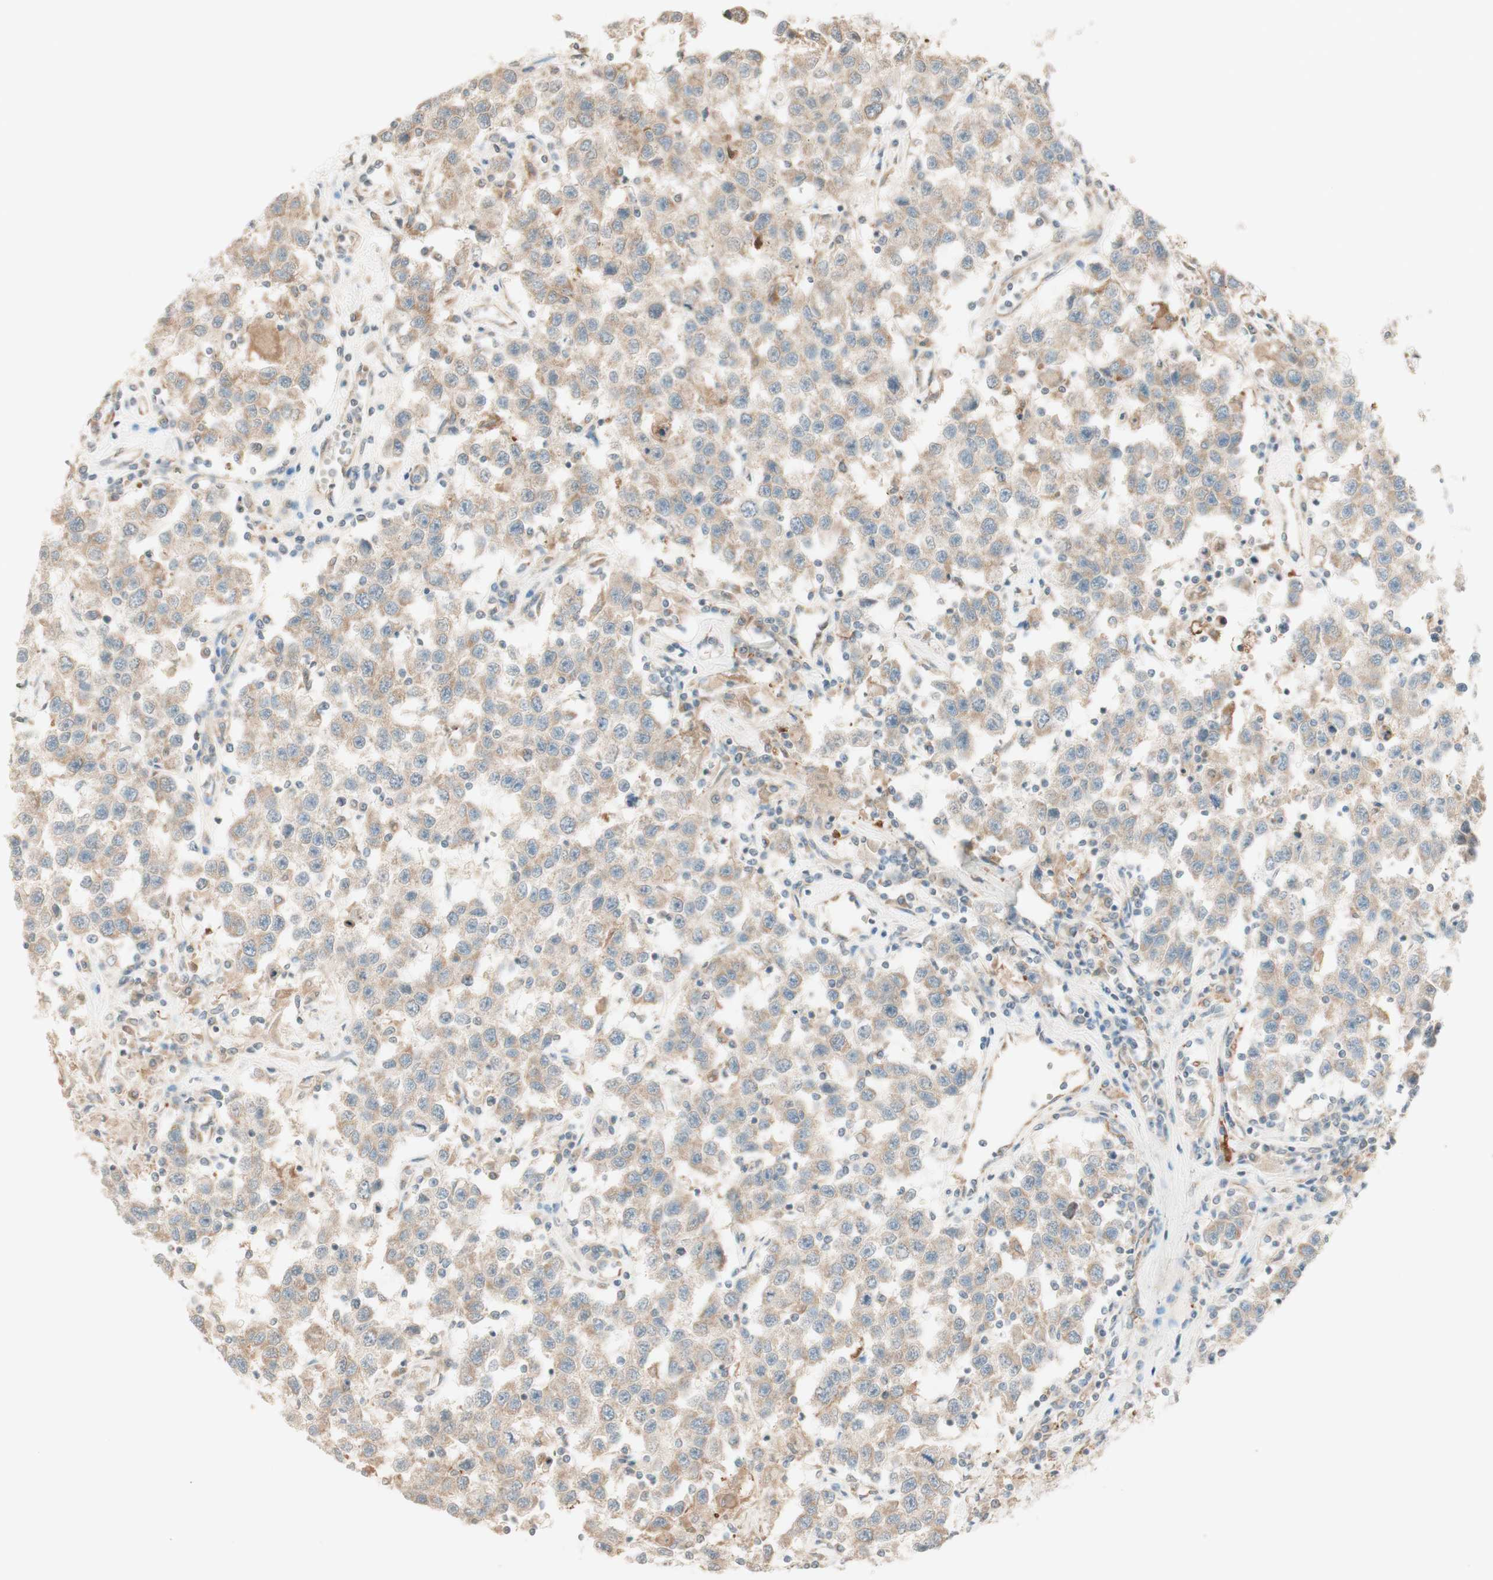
{"staining": {"intensity": "weak", "quantity": ">75%", "location": "cytoplasmic/membranous"}, "tissue": "testis cancer", "cell_type": "Tumor cells", "image_type": "cancer", "snomed": [{"axis": "morphology", "description": "Seminoma, NOS"}, {"axis": "topography", "description": "Testis"}], "caption": "Immunohistochemical staining of human testis seminoma displays weak cytoplasmic/membranous protein positivity in about >75% of tumor cells. The staining was performed using DAB to visualize the protein expression in brown, while the nuclei were stained in blue with hematoxylin (Magnification: 20x).", "gene": "CLCN2", "patient": {"sex": "male", "age": 41}}